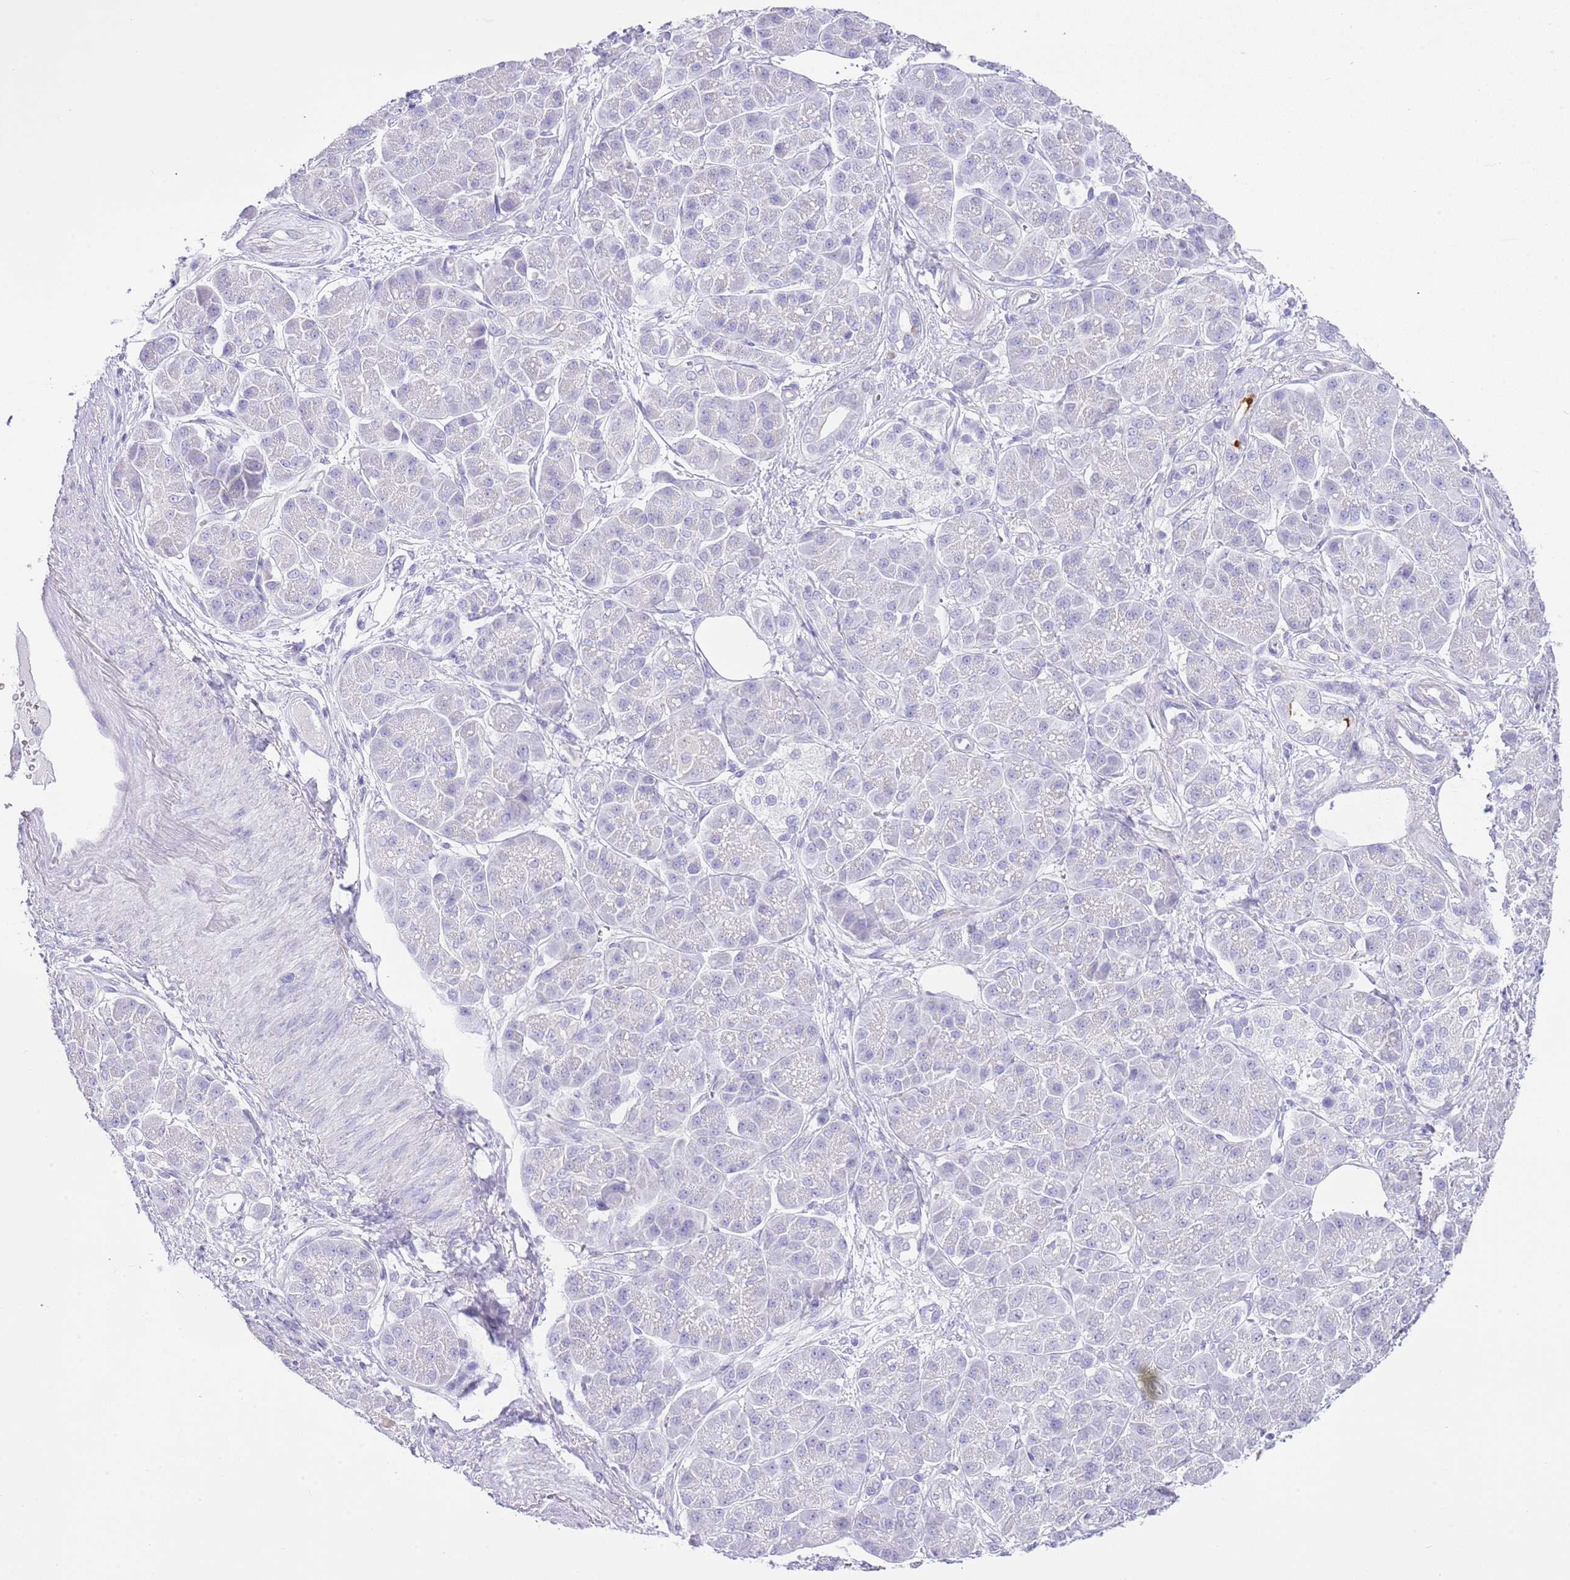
{"staining": {"intensity": "negative", "quantity": "none", "location": "none"}, "tissue": "pancreatic cancer", "cell_type": "Tumor cells", "image_type": "cancer", "snomed": [{"axis": "morphology", "description": "Adenocarcinoma, NOS"}, {"axis": "topography", "description": "Pancreas"}], "caption": "An immunohistochemistry (IHC) image of pancreatic cancer is shown. There is no staining in tumor cells of pancreatic cancer. Brightfield microscopy of IHC stained with DAB (brown) and hematoxylin (blue), captured at high magnification.", "gene": "OR2Z1", "patient": {"sex": "female", "age": 73}}